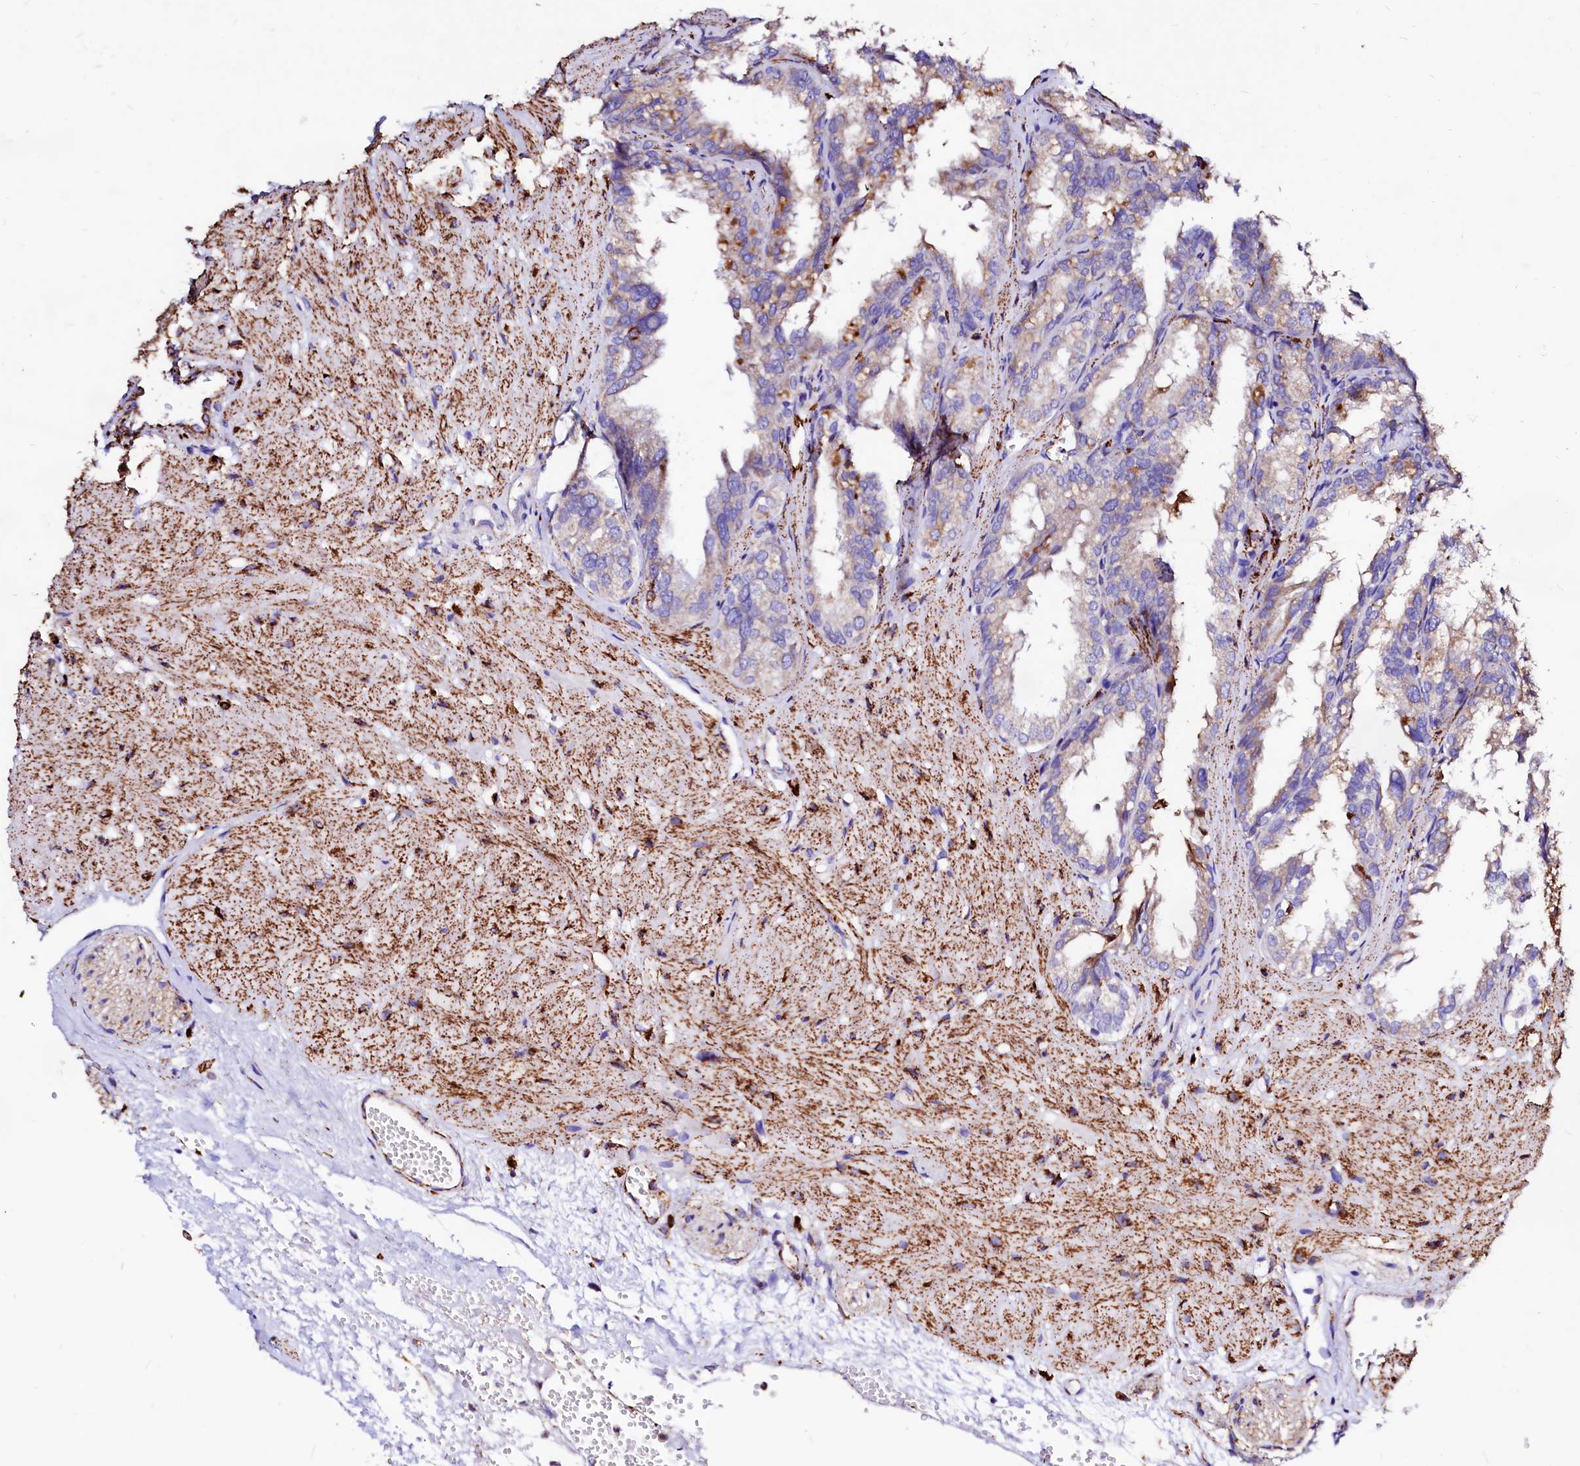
{"staining": {"intensity": "moderate", "quantity": "<25%", "location": "cytoplasmic/membranous"}, "tissue": "seminal vesicle", "cell_type": "Glandular cells", "image_type": "normal", "snomed": [{"axis": "morphology", "description": "Normal tissue, NOS"}, {"axis": "topography", "description": "Prostate"}, {"axis": "topography", "description": "Seminal veicle"}], "caption": "Moderate cytoplasmic/membranous staining is appreciated in about <25% of glandular cells in unremarkable seminal vesicle. The protein of interest is stained brown, and the nuclei are stained in blue (DAB IHC with brightfield microscopy, high magnification).", "gene": "MAOB", "patient": {"sex": "male", "age": 51}}